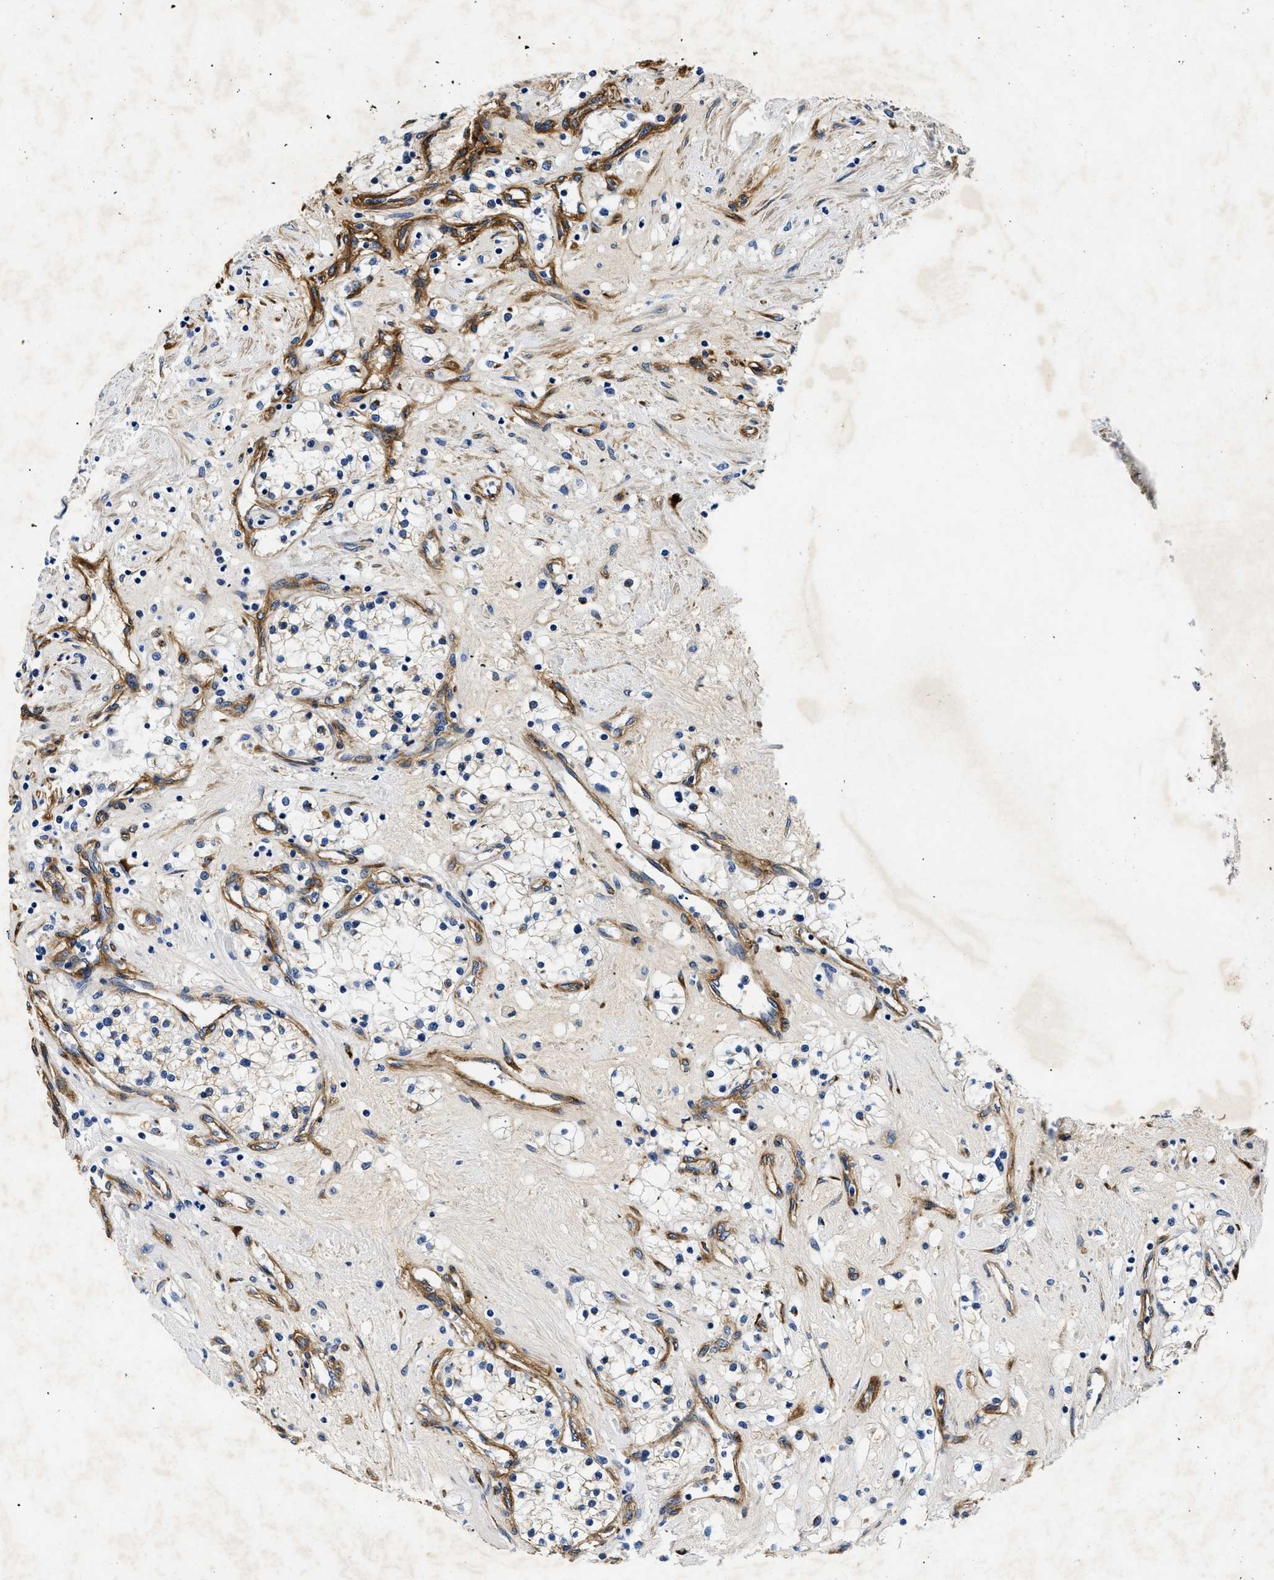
{"staining": {"intensity": "negative", "quantity": "none", "location": "none"}, "tissue": "renal cancer", "cell_type": "Tumor cells", "image_type": "cancer", "snomed": [{"axis": "morphology", "description": "Adenocarcinoma, NOS"}, {"axis": "topography", "description": "Kidney"}], "caption": "High magnification brightfield microscopy of adenocarcinoma (renal) stained with DAB (brown) and counterstained with hematoxylin (blue): tumor cells show no significant staining. Brightfield microscopy of IHC stained with DAB (3,3'-diaminobenzidine) (brown) and hematoxylin (blue), captured at high magnification.", "gene": "LAMA3", "patient": {"sex": "male", "age": 68}}